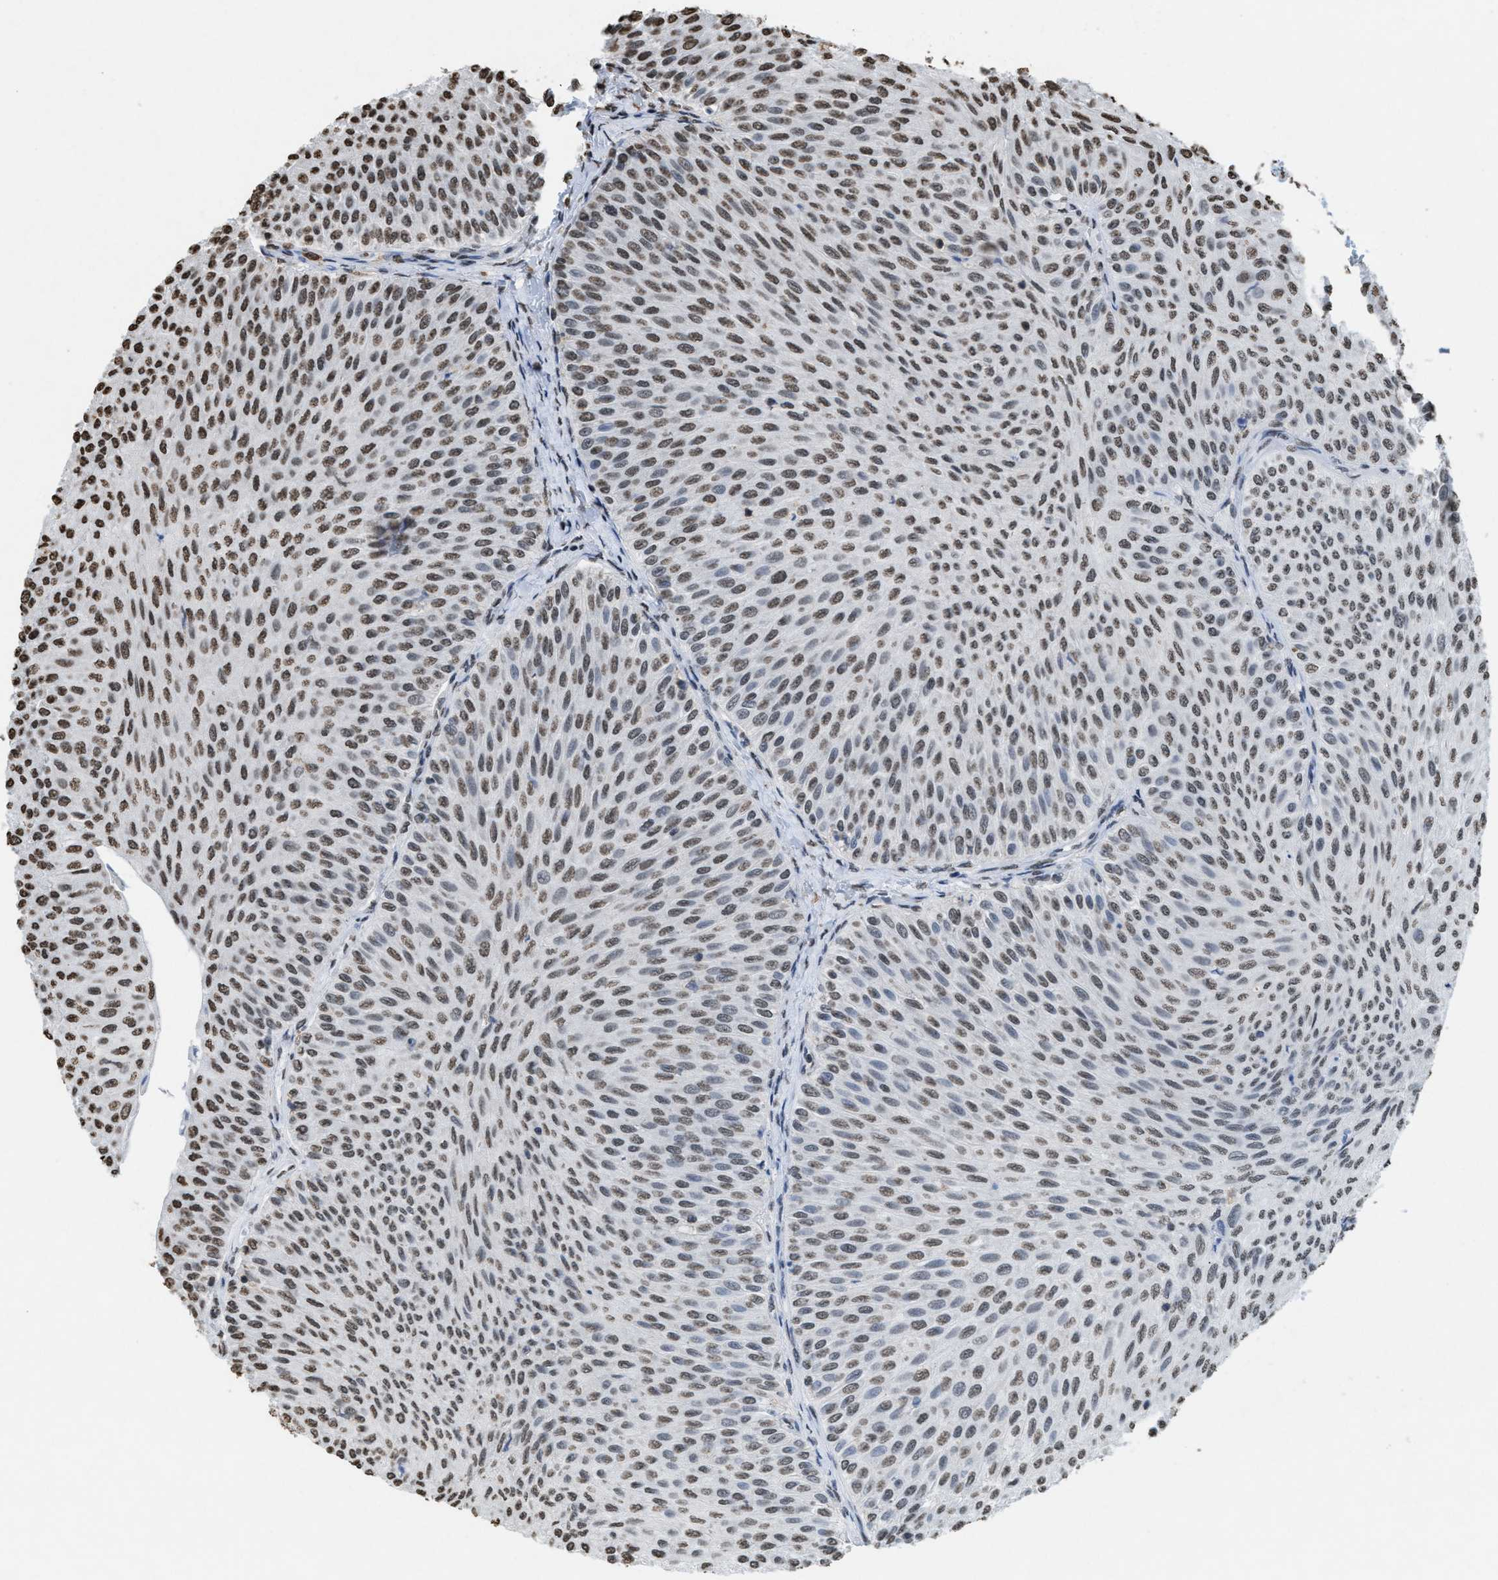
{"staining": {"intensity": "moderate", "quantity": "25%-75%", "location": "nuclear"}, "tissue": "urothelial cancer", "cell_type": "Tumor cells", "image_type": "cancer", "snomed": [{"axis": "morphology", "description": "Urothelial carcinoma, Low grade"}, {"axis": "topography", "description": "Urinary bladder"}], "caption": "Urothelial cancer tissue exhibits moderate nuclear positivity in approximately 25%-75% of tumor cells (Stains: DAB (3,3'-diaminobenzidine) in brown, nuclei in blue, Microscopy: brightfield microscopy at high magnification).", "gene": "NUP88", "patient": {"sex": "male", "age": 78}}